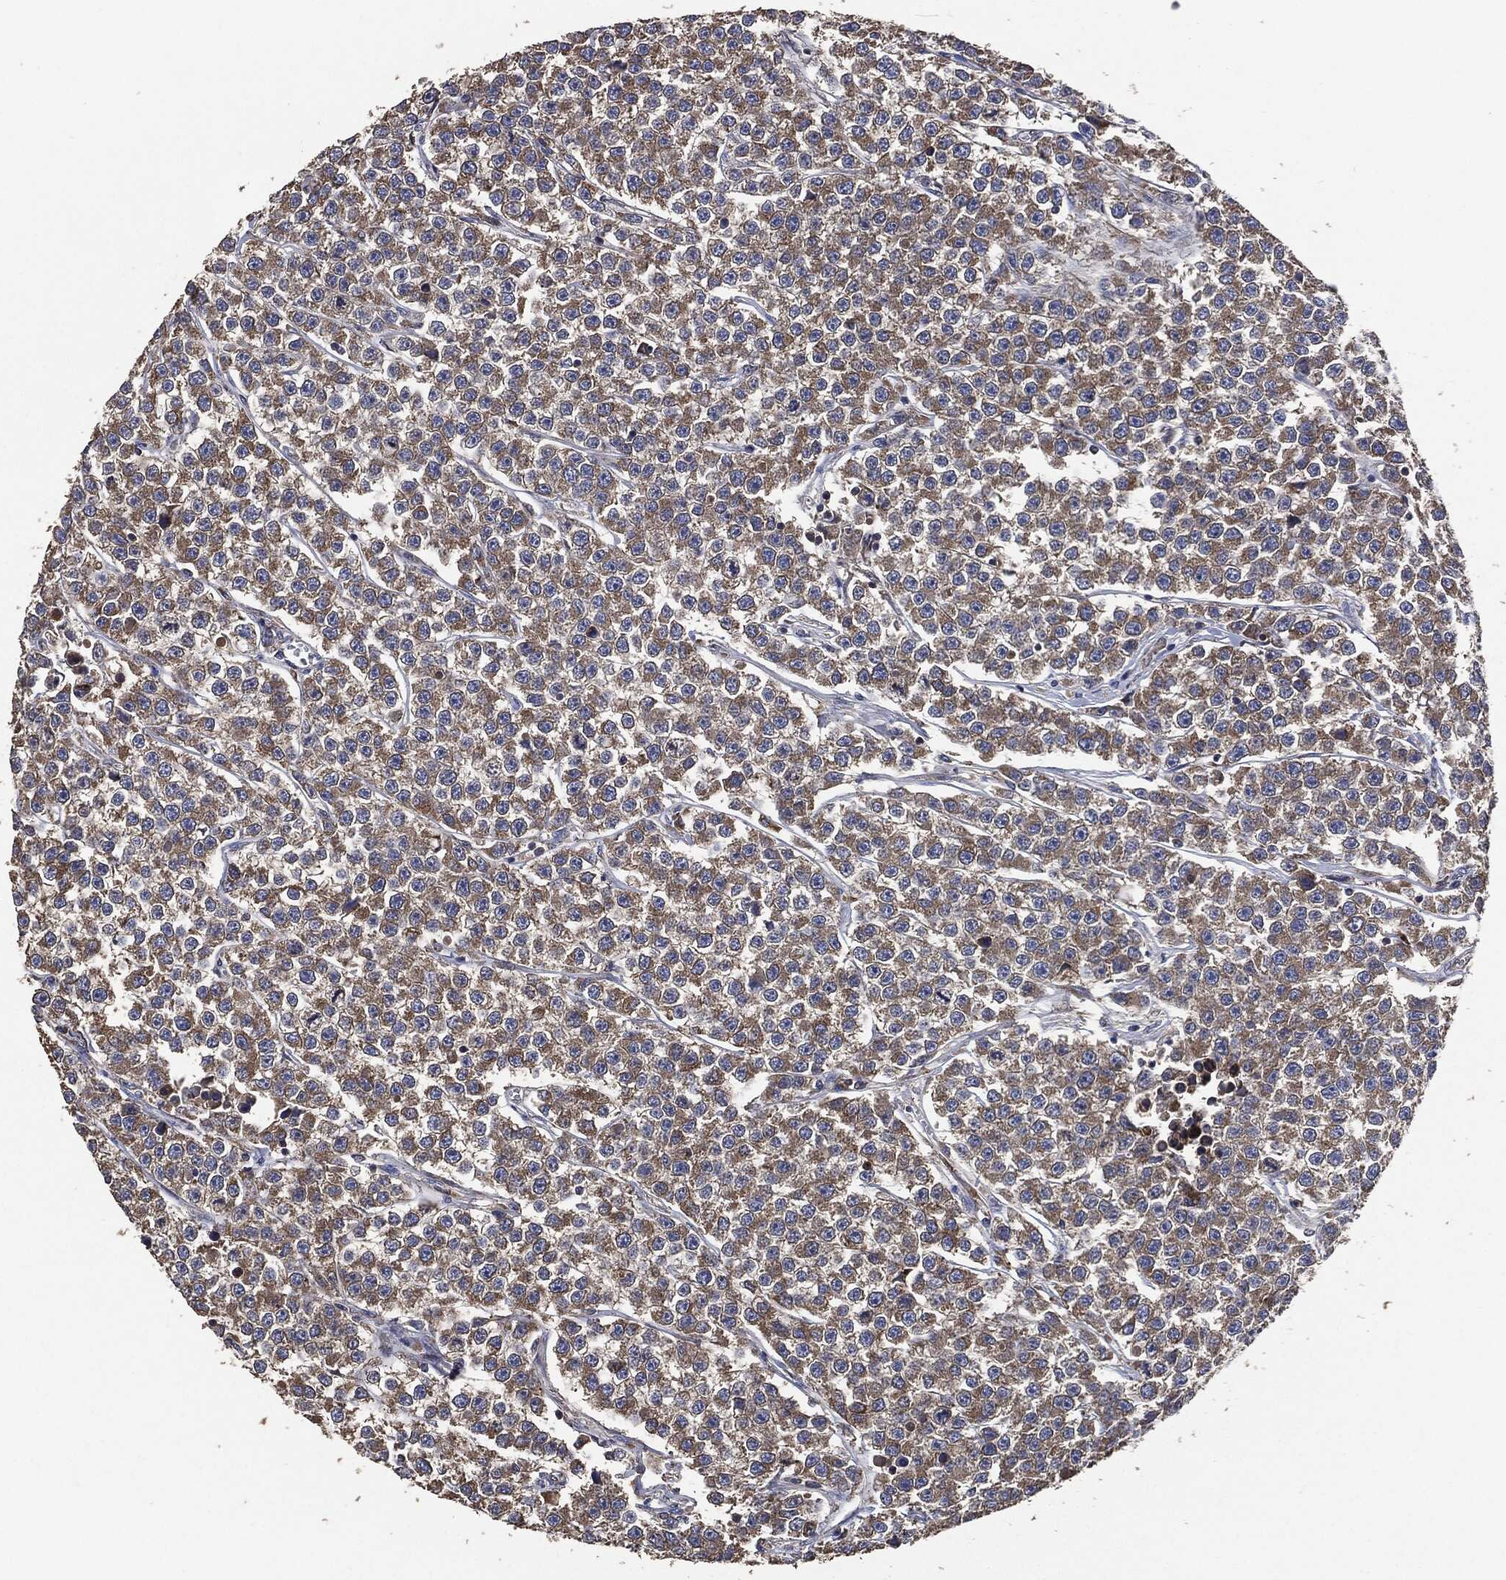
{"staining": {"intensity": "moderate", "quantity": ">75%", "location": "cytoplasmic/membranous"}, "tissue": "testis cancer", "cell_type": "Tumor cells", "image_type": "cancer", "snomed": [{"axis": "morphology", "description": "Seminoma, NOS"}, {"axis": "topography", "description": "Testis"}], "caption": "High-magnification brightfield microscopy of seminoma (testis) stained with DAB (brown) and counterstained with hematoxylin (blue). tumor cells exhibit moderate cytoplasmic/membranous positivity is seen in about>75% of cells.", "gene": "STK3", "patient": {"sex": "male", "age": 59}}